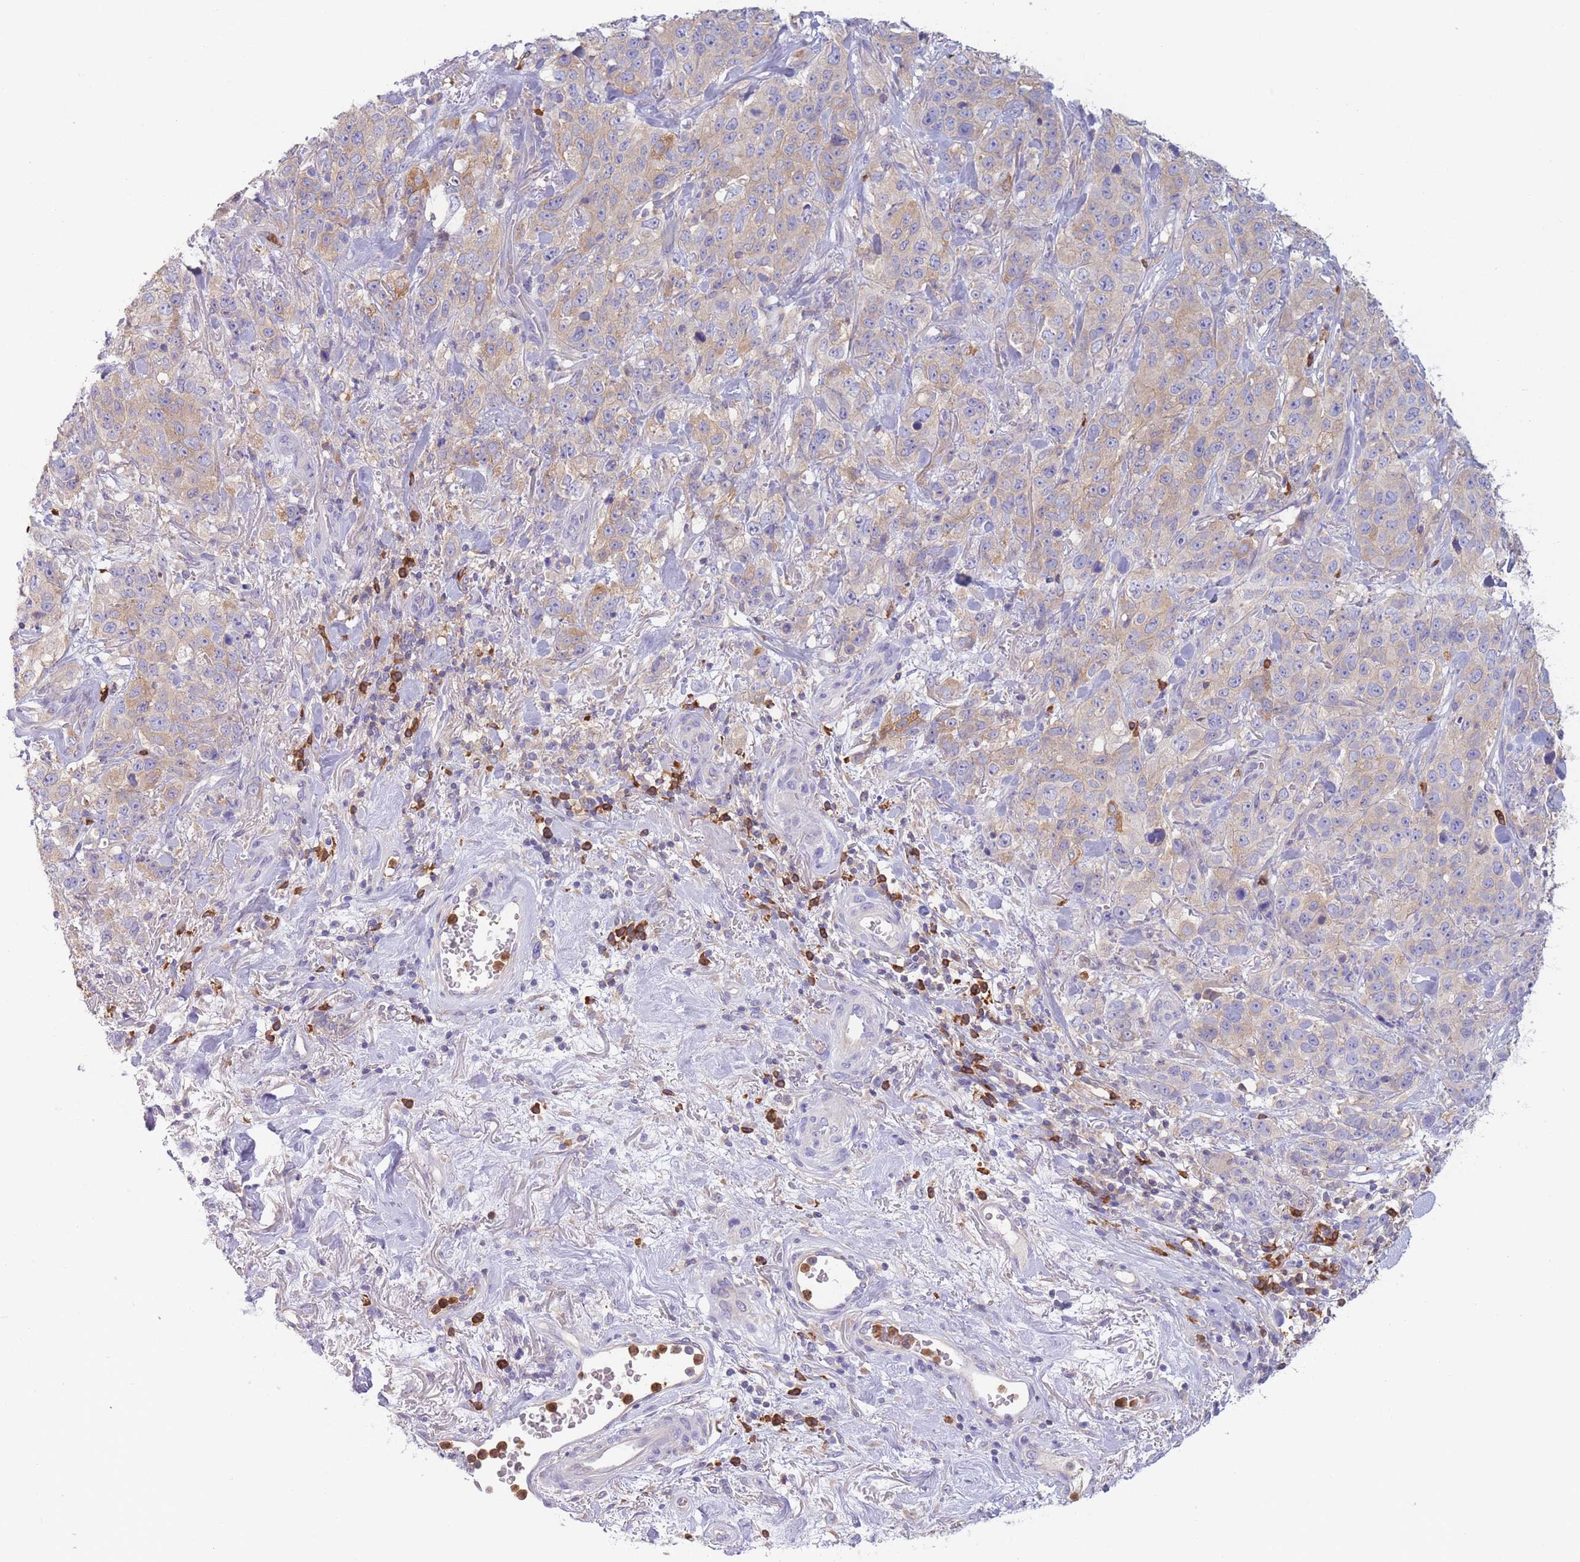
{"staining": {"intensity": "weak", "quantity": ">75%", "location": "cytoplasmic/membranous"}, "tissue": "stomach cancer", "cell_type": "Tumor cells", "image_type": "cancer", "snomed": [{"axis": "morphology", "description": "Adenocarcinoma, NOS"}, {"axis": "topography", "description": "Stomach"}], "caption": "Stomach cancer (adenocarcinoma) stained with DAB immunohistochemistry (IHC) reveals low levels of weak cytoplasmic/membranous positivity in about >75% of tumor cells.", "gene": "ST3GAL4", "patient": {"sex": "male", "age": 48}}